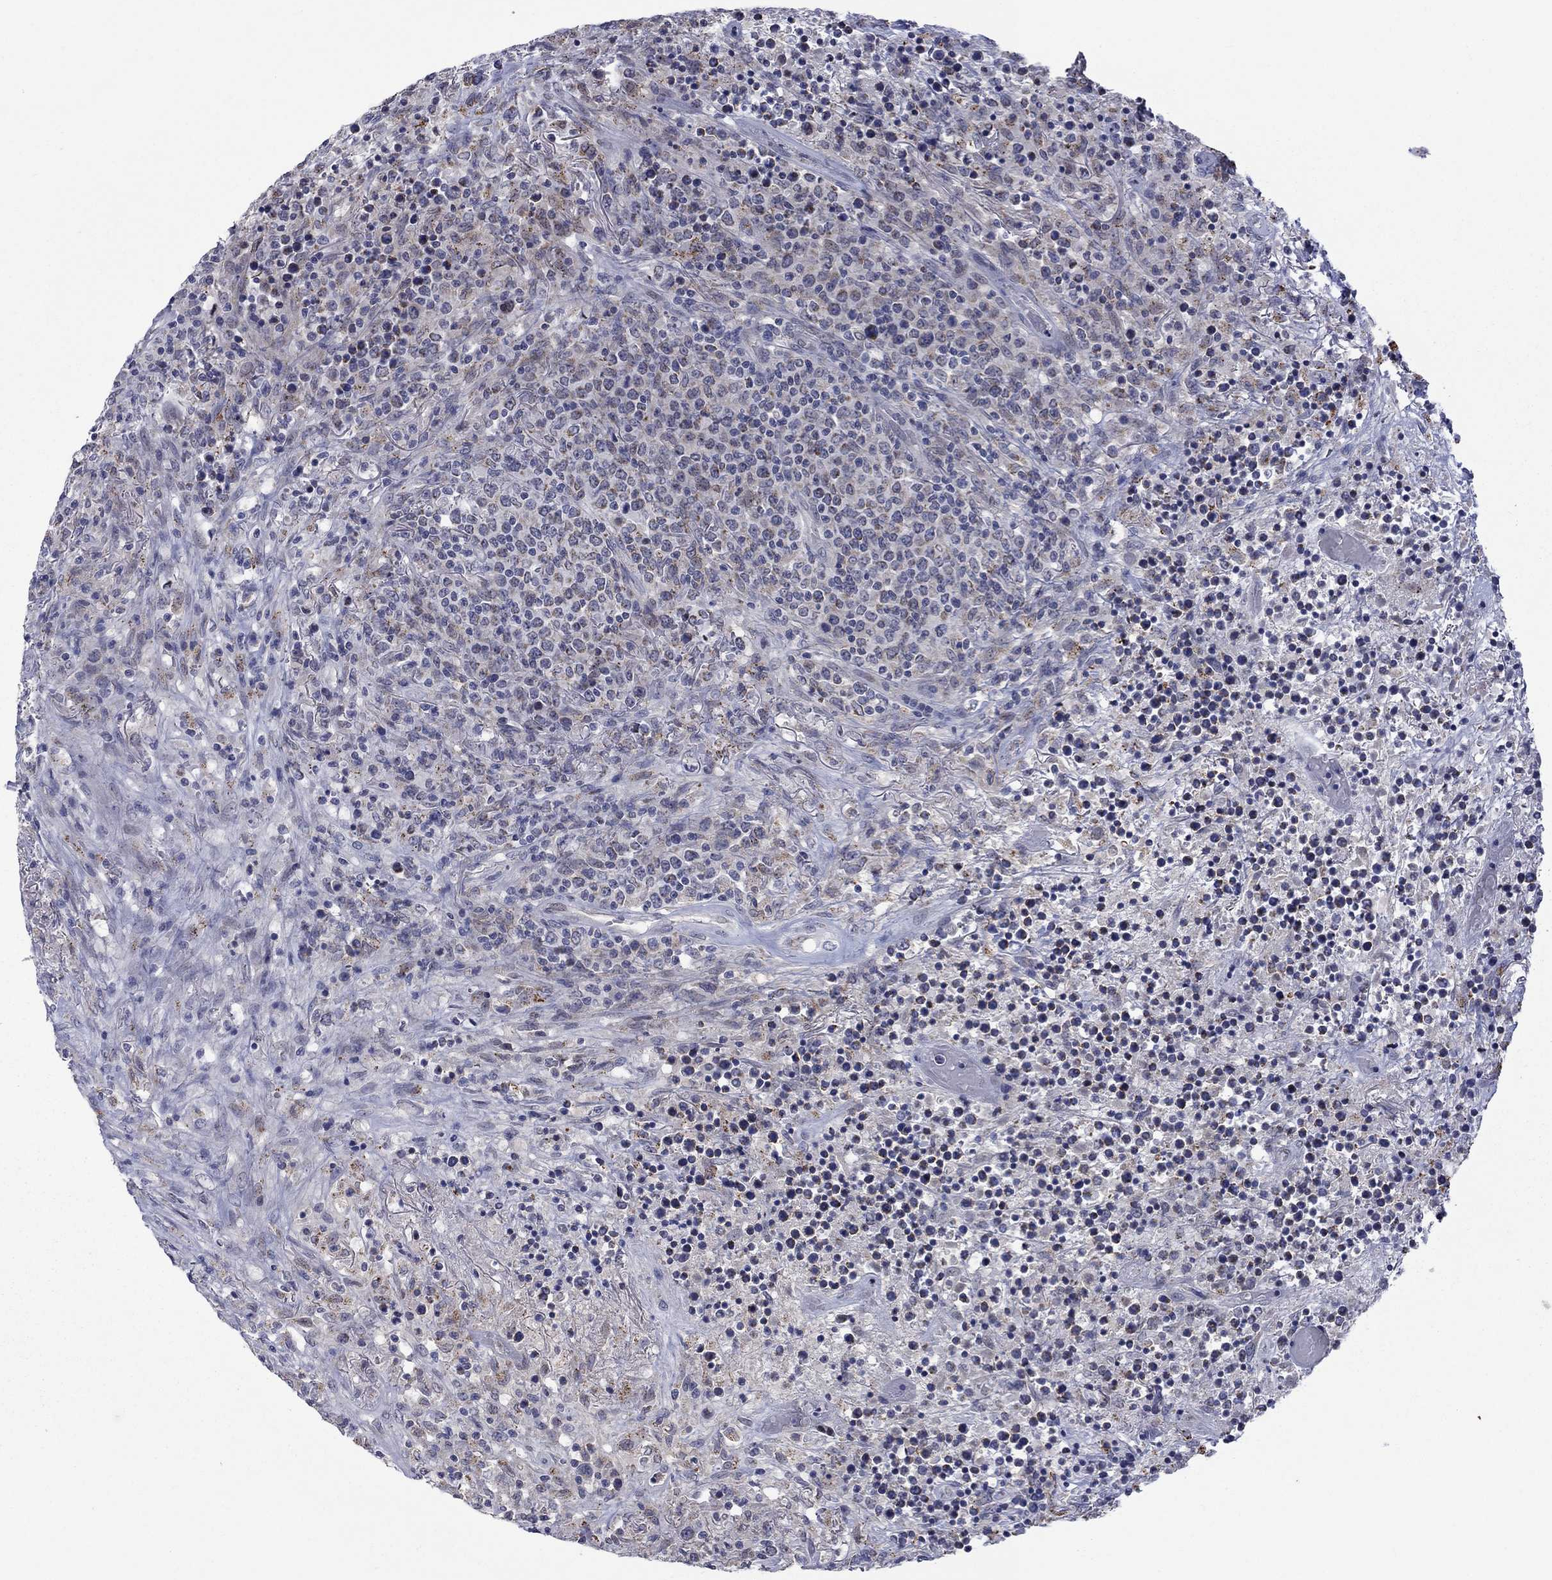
{"staining": {"intensity": "moderate", "quantity": "<25%", "location": "cytoplasmic/membranous"}, "tissue": "lymphoma", "cell_type": "Tumor cells", "image_type": "cancer", "snomed": [{"axis": "morphology", "description": "Malignant lymphoma, non-Hodgkin's type, High grade"}, {"axis": "topography", "description": "Lung"}], "caption": "Protein expression by immunohistochemistry reveals moderate cytoplasmic/membranous positivity in about <25% of tumor cells in lymphoma.", "gene": "KCNJ16", "patient": {"sex": "male", "age": 79}}